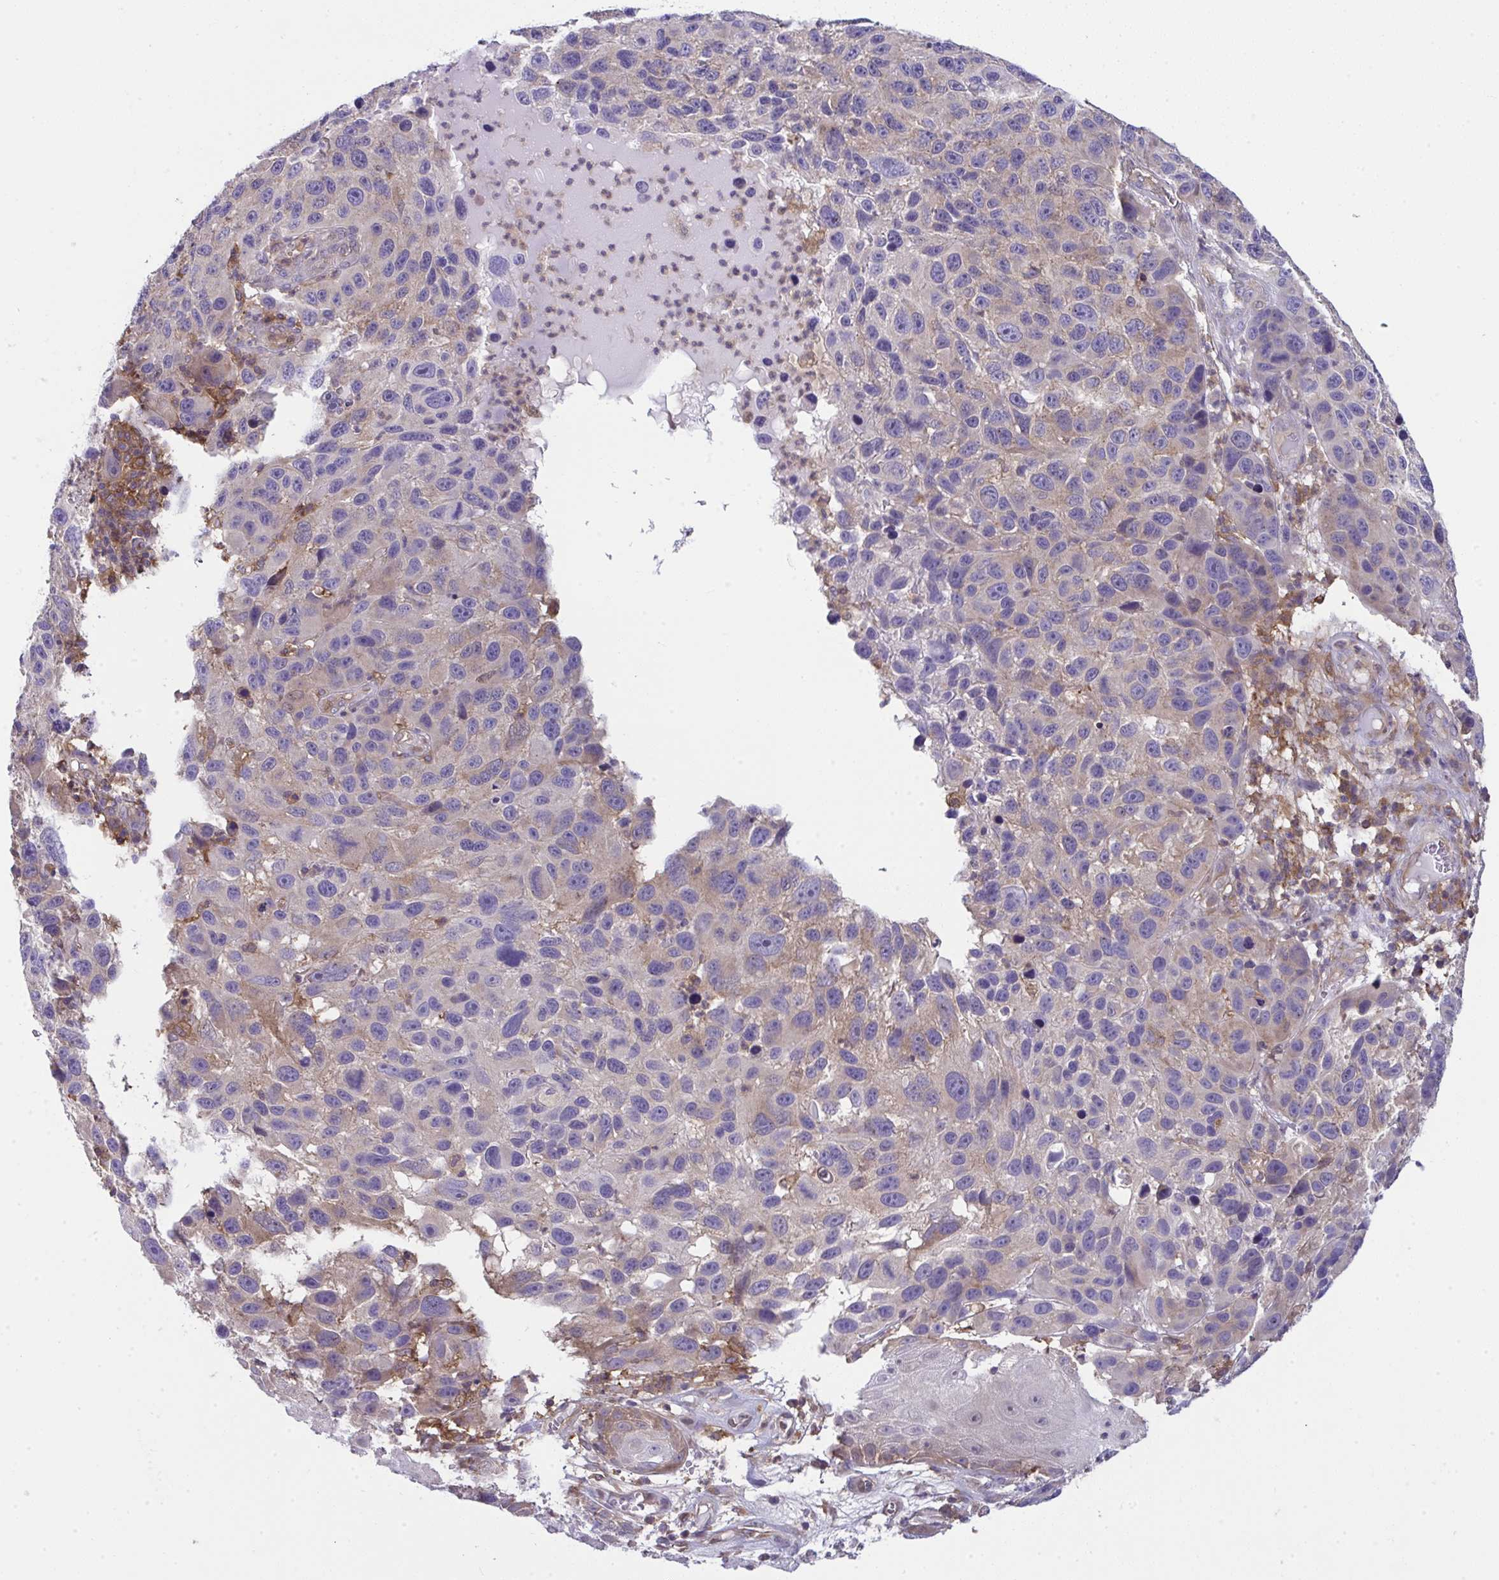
{"staining": {"intensity": "weak", "quantity": "25%-75%", "location": "cytoplasmic/membranous"}, "tissue": "melanoma", "cell_type": "Tumor cells", "image_type": "cancer", "snomed": [{"axis": "morphology", "description": "Malignant melanoma, NOS"}, {"axis": "topography", "description": "Skin"}], "caption": "Immunohistochemical staining of malignant melanoma exhibits low levels of weak cytoplasmic/membranous protein positivity in about 25%-75% of tumor cells.", "gene": "ALDH16A1", "patient": {"sex": "male", "age": 53}}